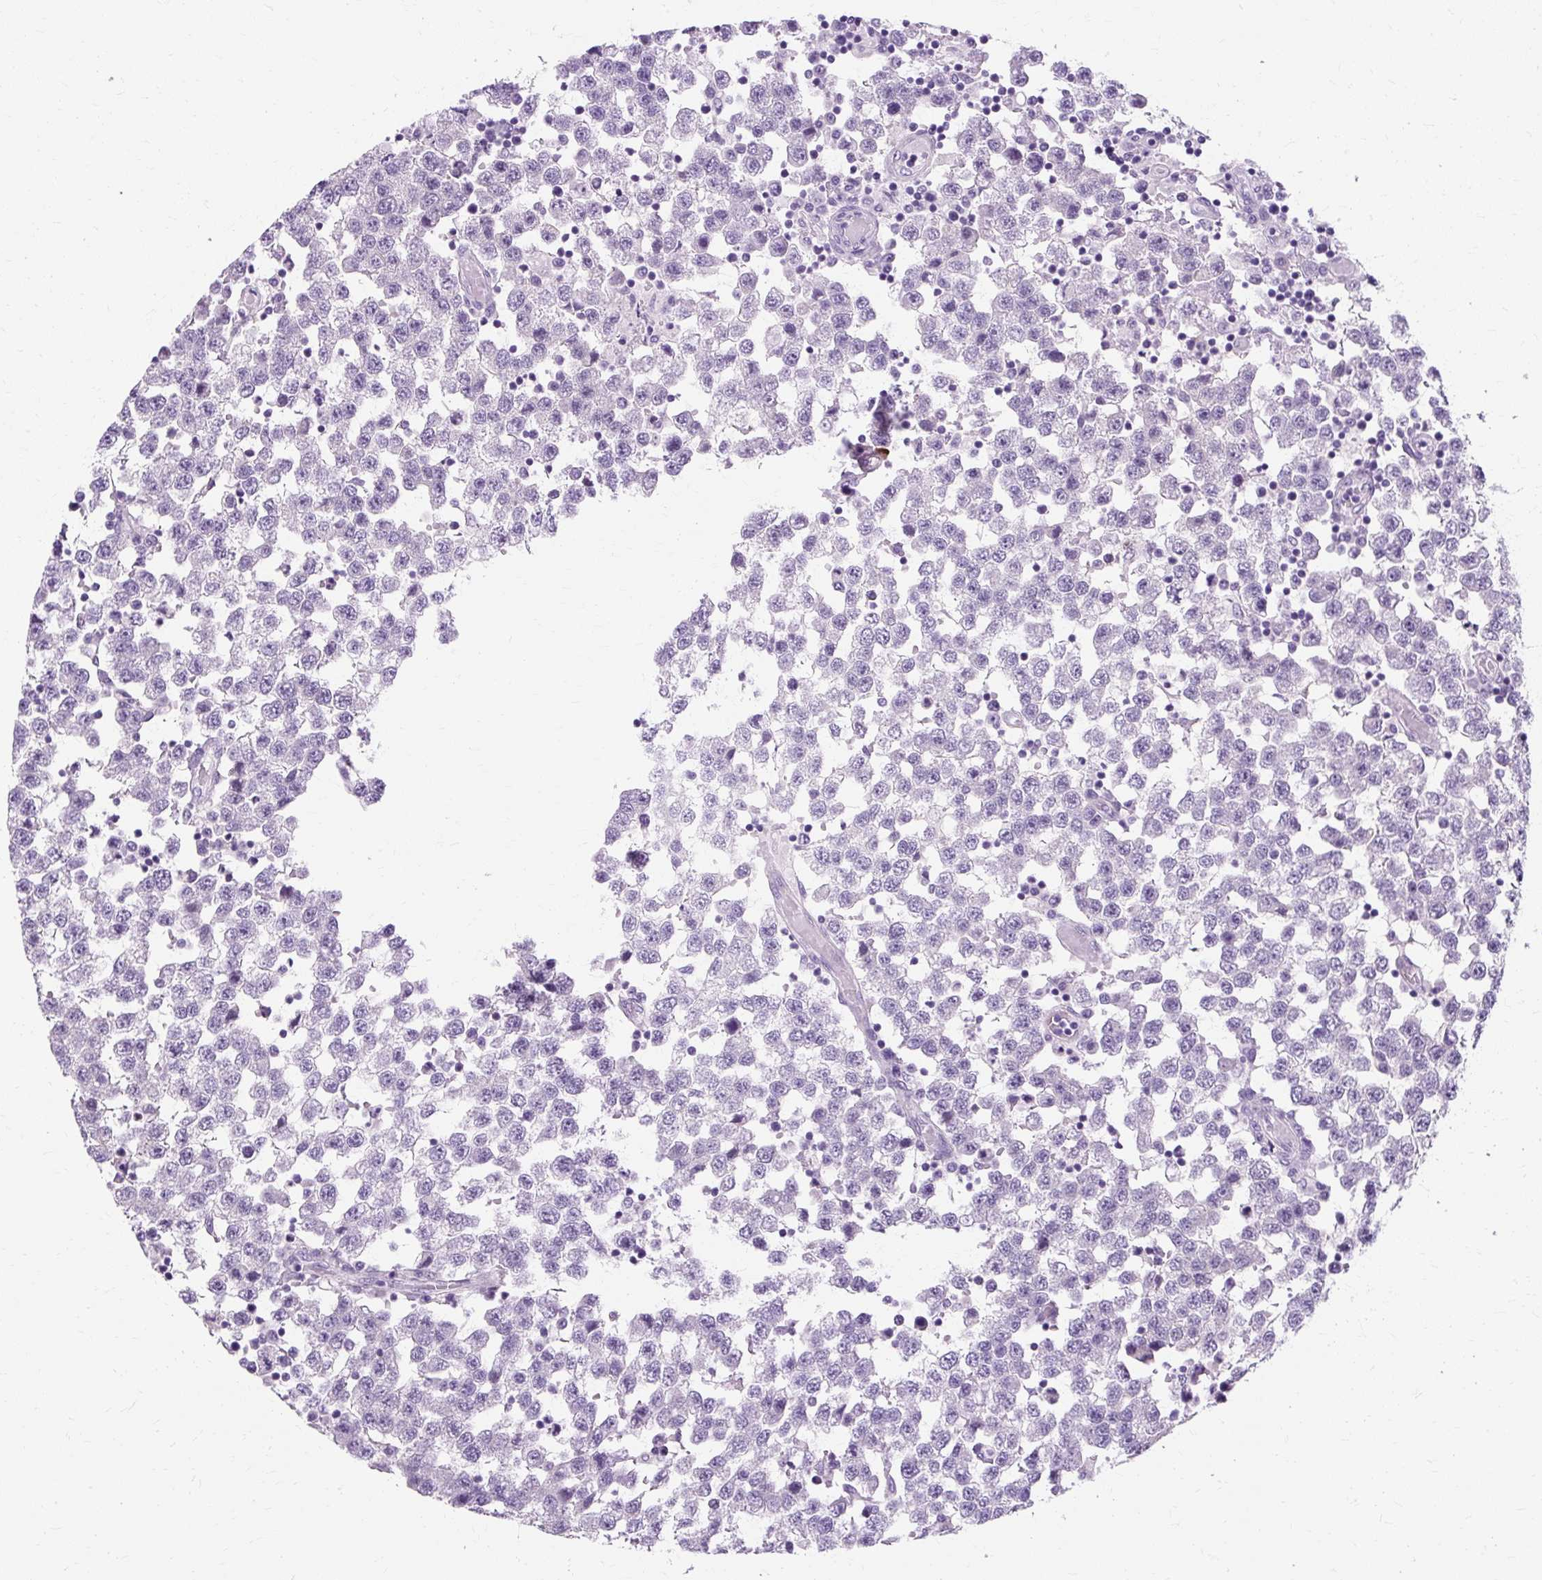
{"staining": {"intensity": "negative", "quantity": "none", "location": "none"}, "tissue": "testis cancer", "cell_type": "Tumor cells", "image_type": "cancer", "snomed": [{"axis": "morphology", "description": "Seminoma, NOS"}, {"axis": "topography", "description": "Testis"}], "caption": "This is an IHC photomicrograph of testis cancer (seminoma). There is no positivity in tumor cells.", "gene": "RYBP", "patient": {"sex": "male", "age": 34}}